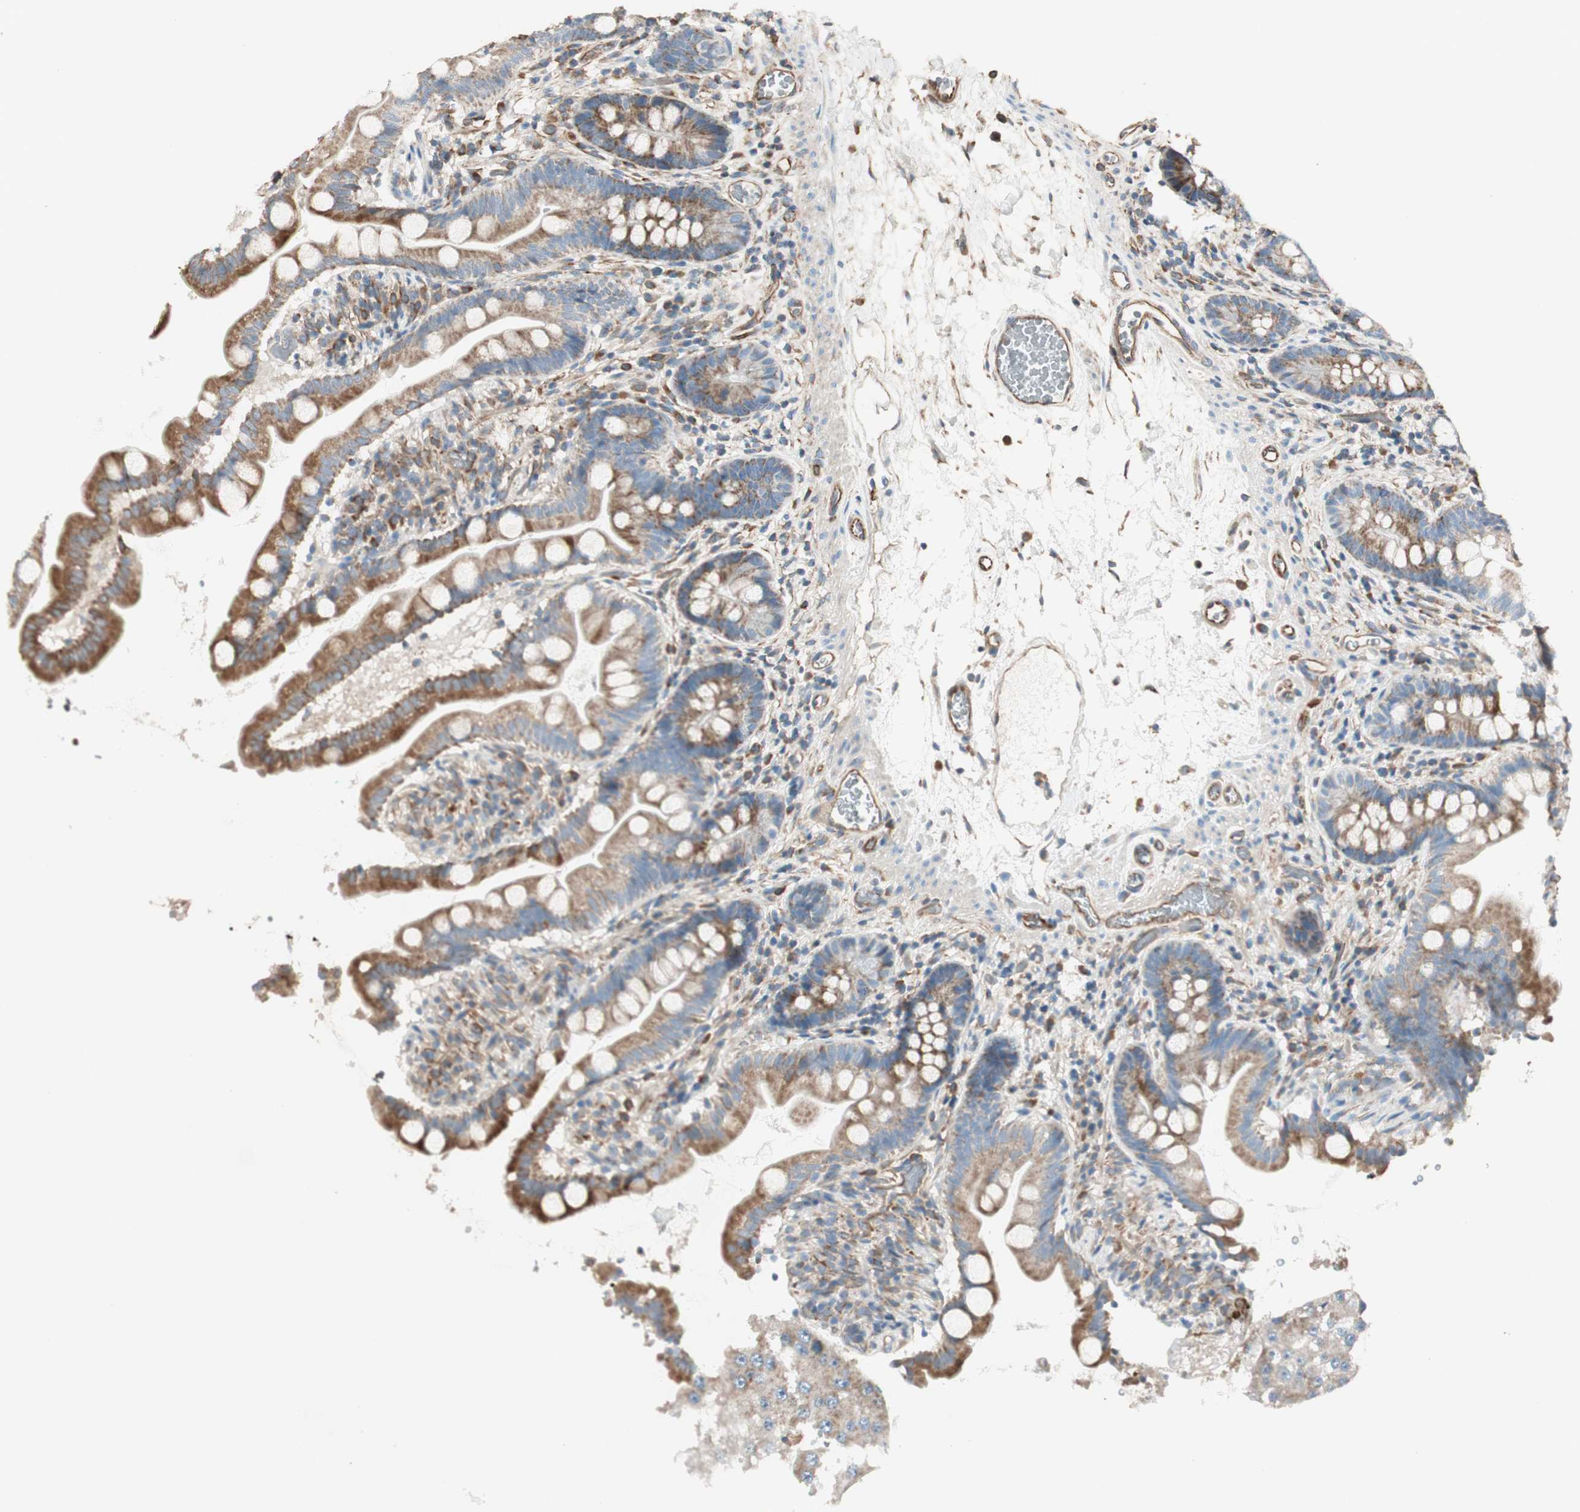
{"staining": {"intensity": "weak", "quantity": ">75%", "location": "cytoplasmic/membranous"}, "tissue": "small intestine", "cell_type": "Glandular cells", "image_type": "normal", "snomed": [{"axis": "morphology", "description": "Normal tissue, NOS"}, {"axis": "topography", "description": "Small intestine"}], "caption": "This histopathology image exhibits immunohistochemistry (IHC) staining of benign human small intestine, with low weak cytoplasmic/membranous staining in approximately >75% of glandular cells.", "gene": "SRCIN1", "patient": {"sex": "female", "age": 56}}